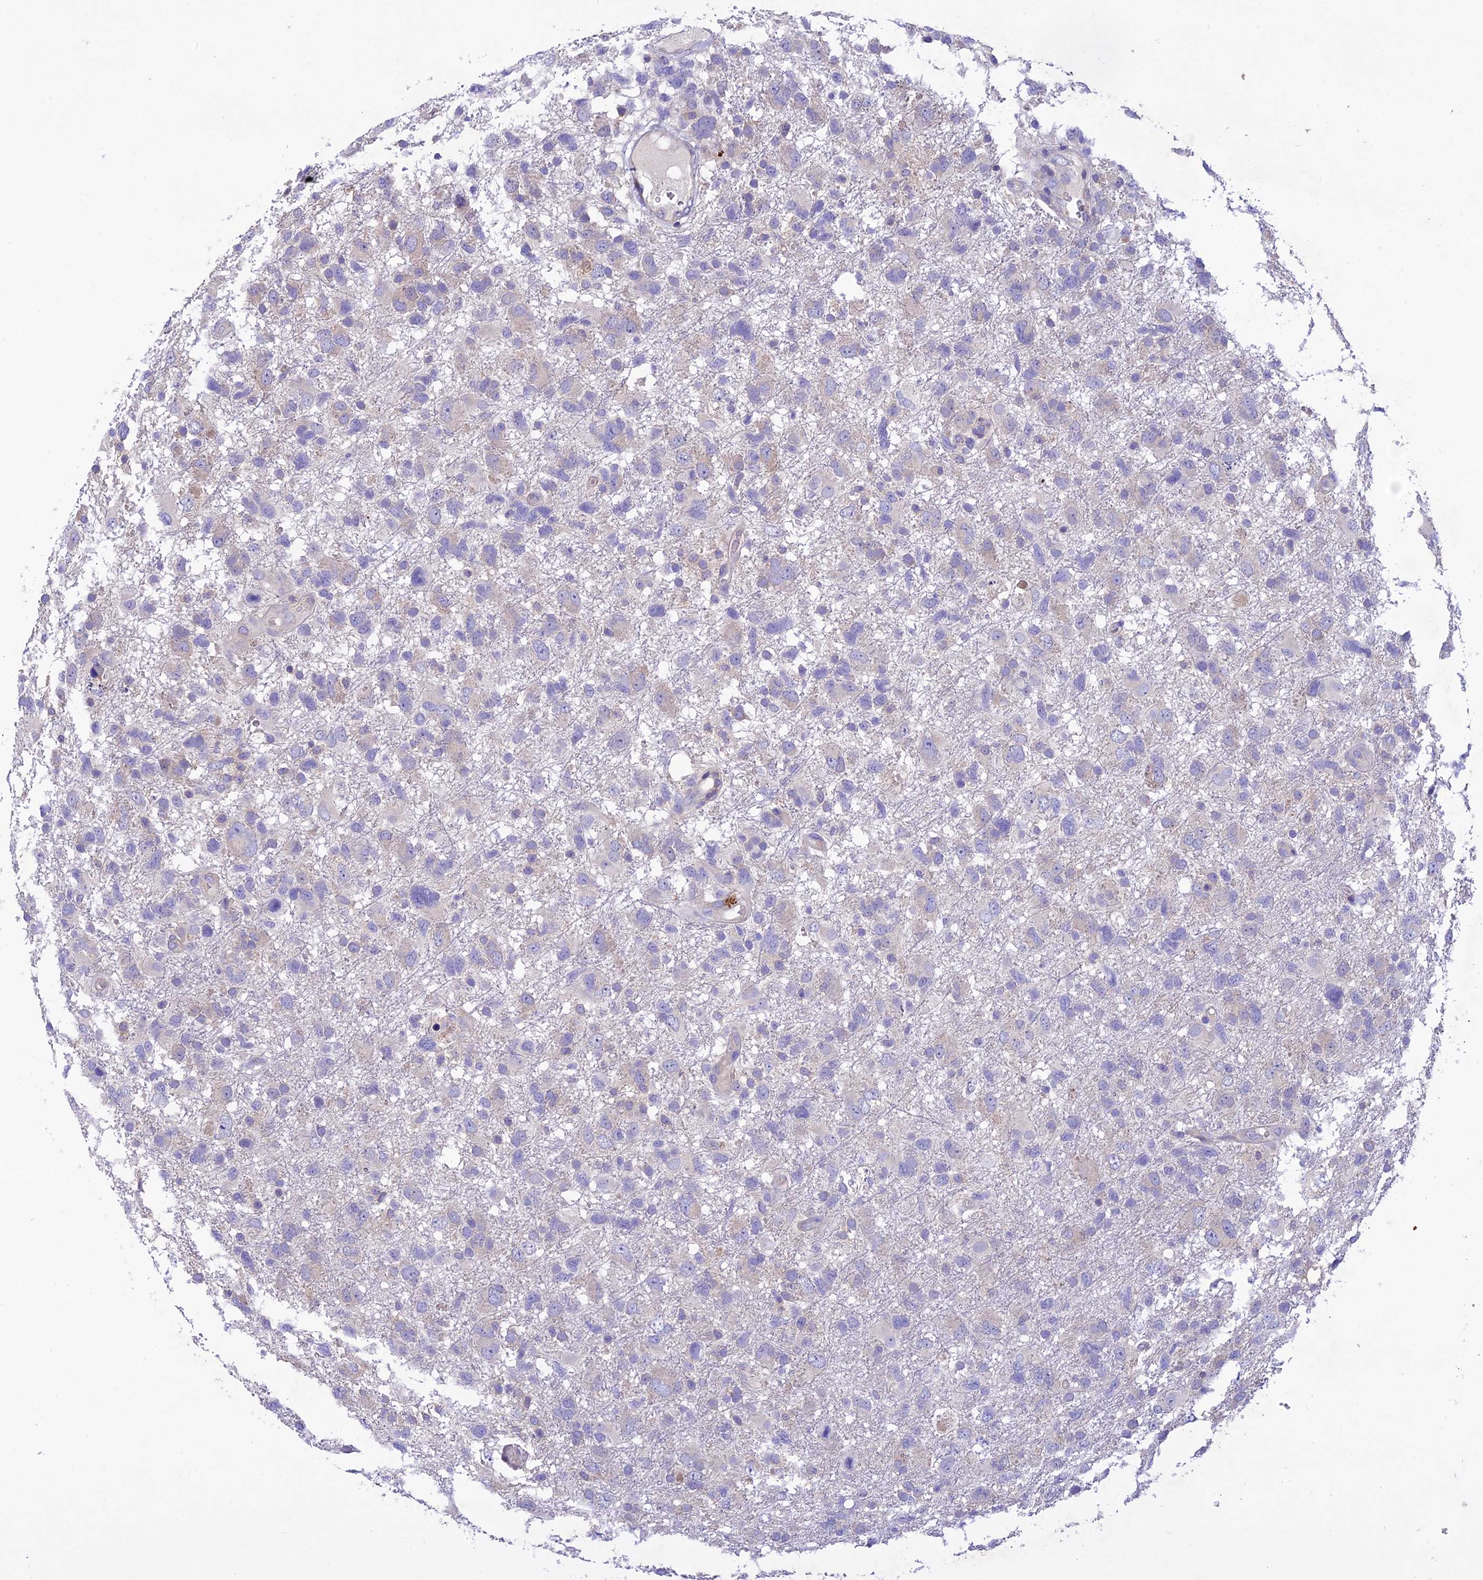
{"staining": {"intensity": "negative", "quantity": "none", "location": "none"}, "tissue": "glioma", "cell_type": "Tumor cells", "image_type": "cancer", "snomed": [{"axis": "morphology", "description": "Glioma, malignant, High grade"}, {"axis": "topography", "description": "Brain"}], "caption": "Malignant glioma (high-grade) was stained to show a protein in brown. There is no significant staining in tumor cells. (DAB (3,3'-diaminobenzidine) immunohistochemistry with hematoxylin counter stain).", "gene": "SNX24", "patient": {"sex": "male", "age": 61}}